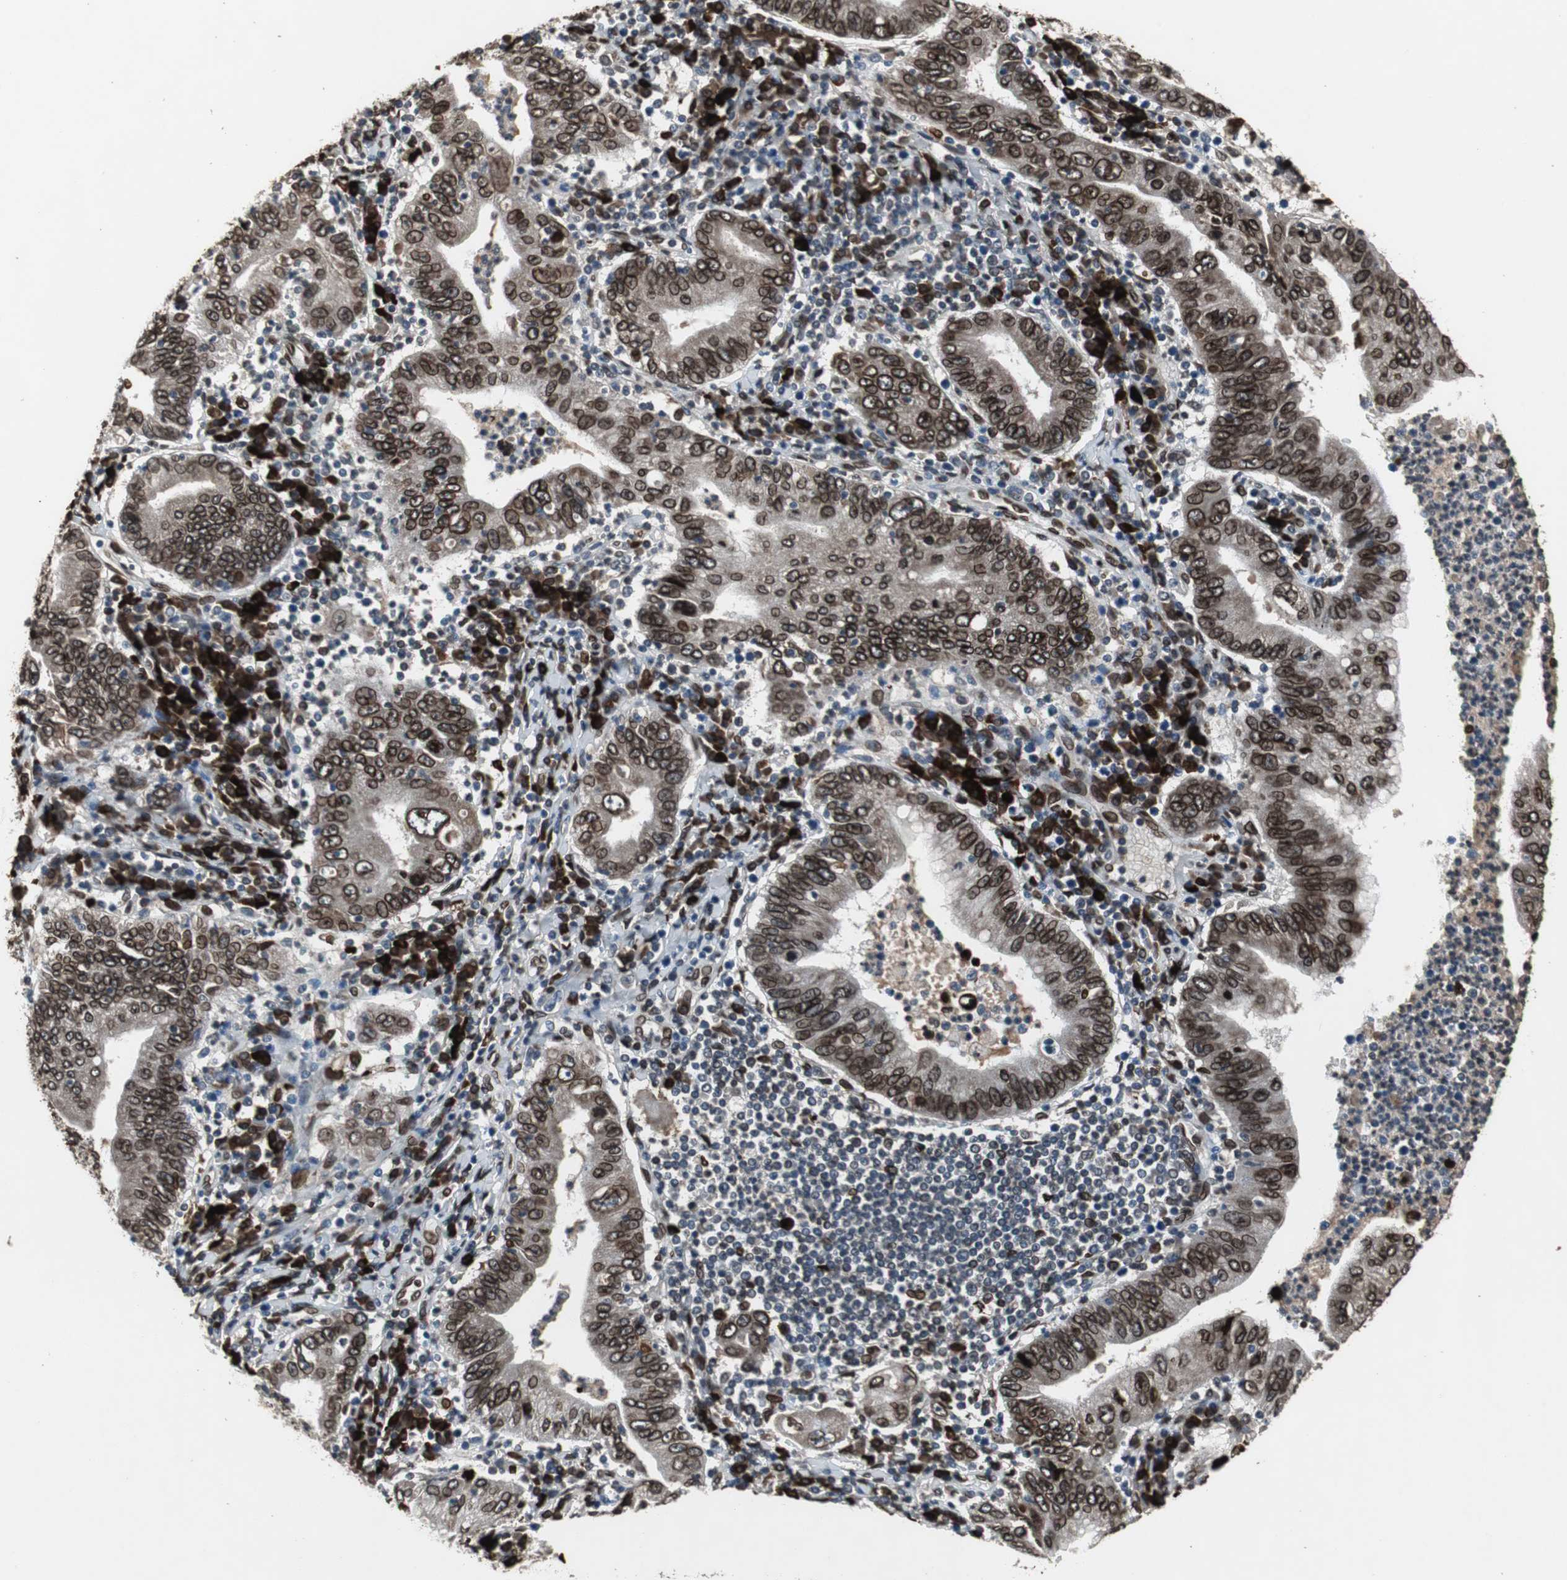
{"staining": {"intensity": "strong", "quantity": ">75%", "location": "cytoplasmic/membranous,nuclear"}, "tissue": "stomach cancer", "cell_type": "Tumor cells", "image_type": "cancer", "snomed": [{"axis": "morphology", "description": "Normal tissue, NOS"}, {"axis": "morphology", "description": "Adenocarcinoma, NOS"}, {"axis": "topography", "description": "Esophagus"}, {"axis": "topography", "description": "Stomach, upper"}, {"axis": "topography", "description": "Peripheral nerve tissue"}], "caption": "A brown stain labels strong cytoplasmic/membranous and nuclear expression of a protein in stomach cancer tumor cells.", "gene": "LMNA", "patient": {"sex": "male", "age": 62}}